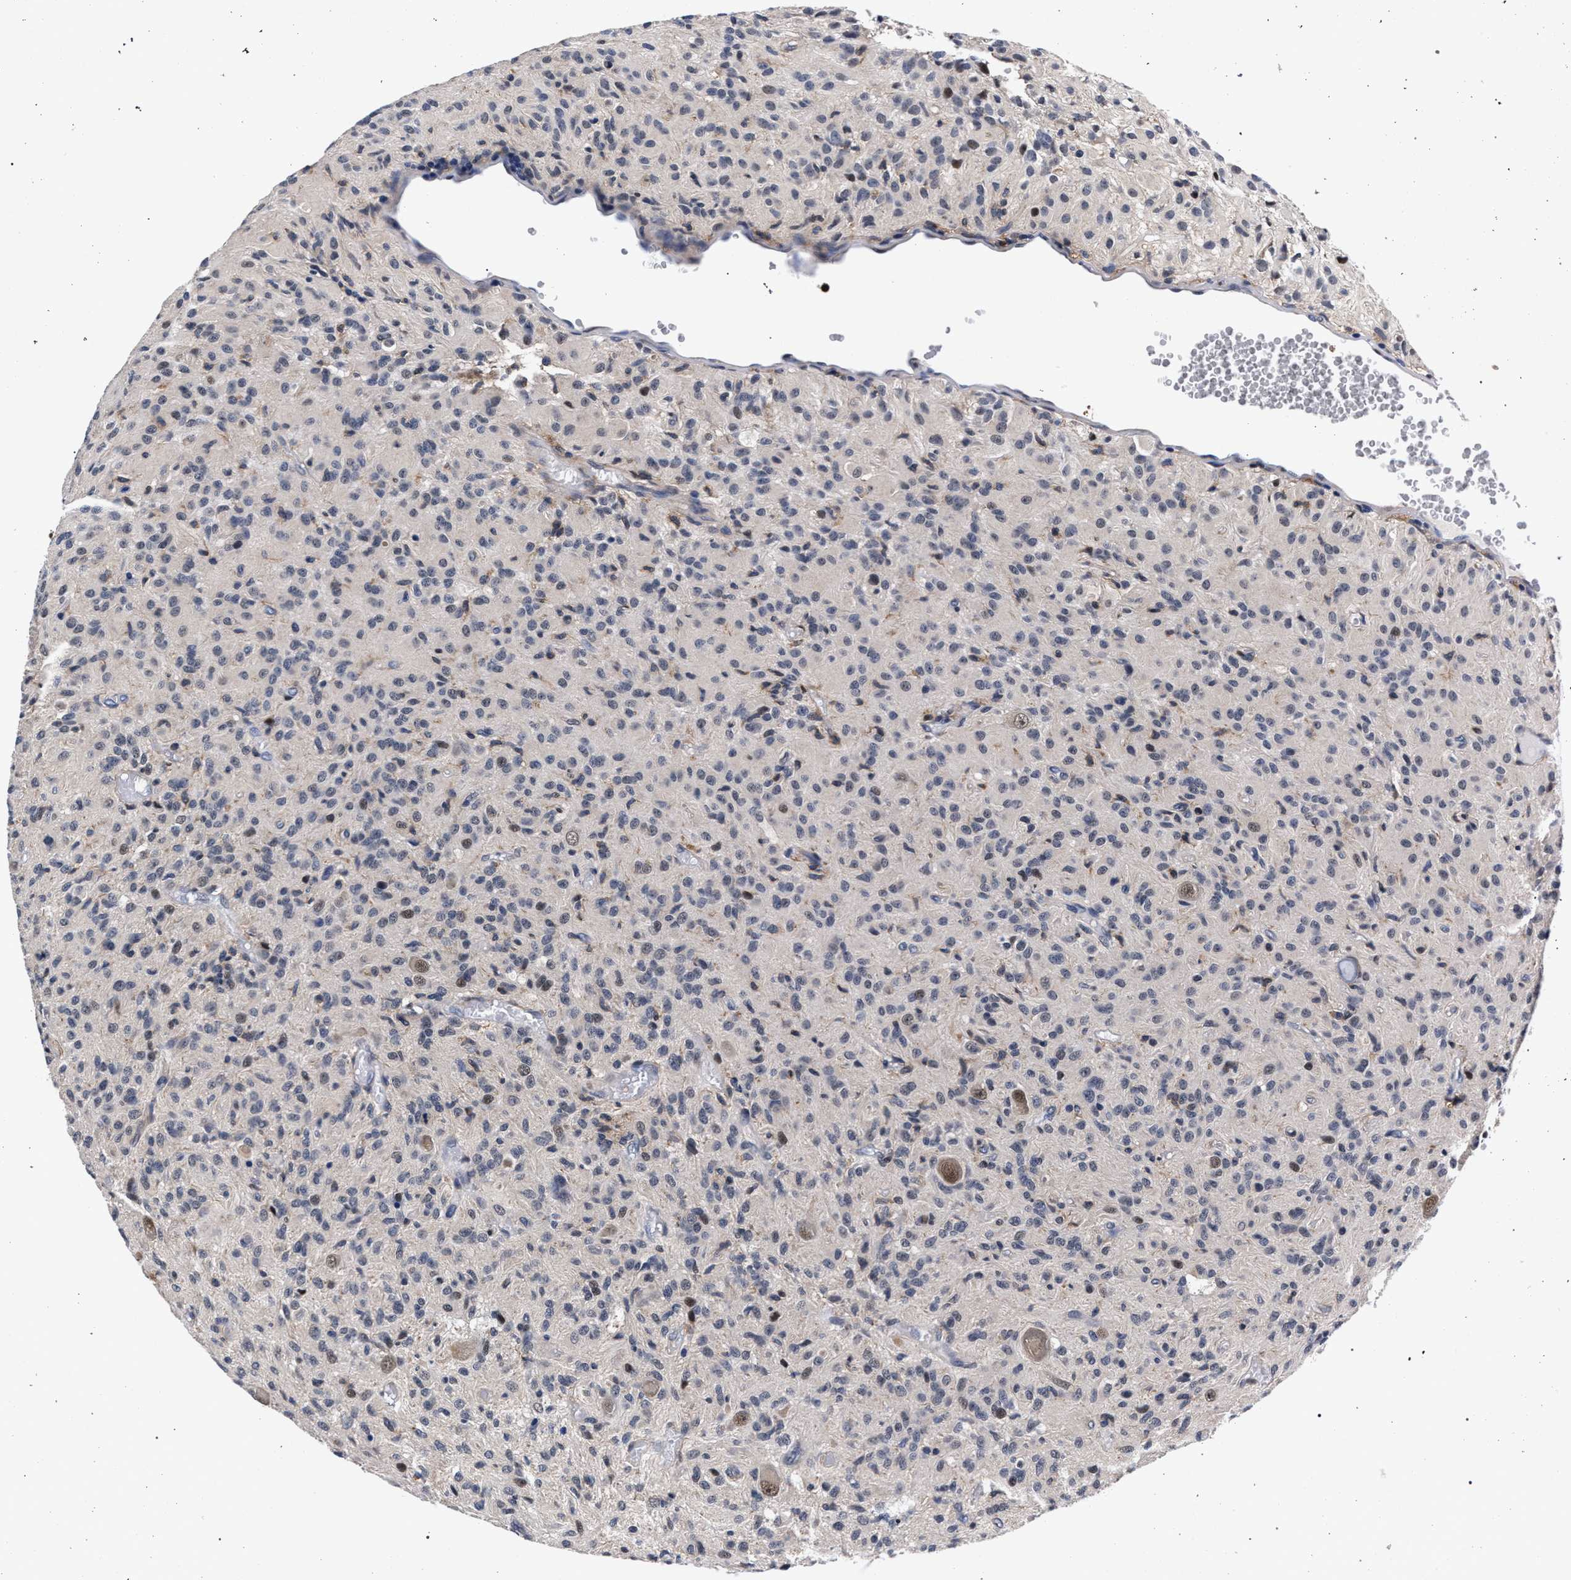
{"staining": {"intensity": "weak", "quantity": "<25%", "location": "nuclear"}, "tissue": "glioma", "cell_type": "Tumor cells", "image_type": "cancer", "snomed": [{"axis": "morphology", "description": "Glioma, malignant, High grade"}, {"axis": "topography", "description": "Brain"}], "caption": "DAB immunohistochemical staining of glioma shows no significant positivity in tumor cells. (Stains: DAB immunohistochemistry (IHC) with hematoxylin counter stain, Microscopy: brightfield microscopy at high magnification).", "gene": "ZNF462", "patient": {"sex": "female", "age": 59}}